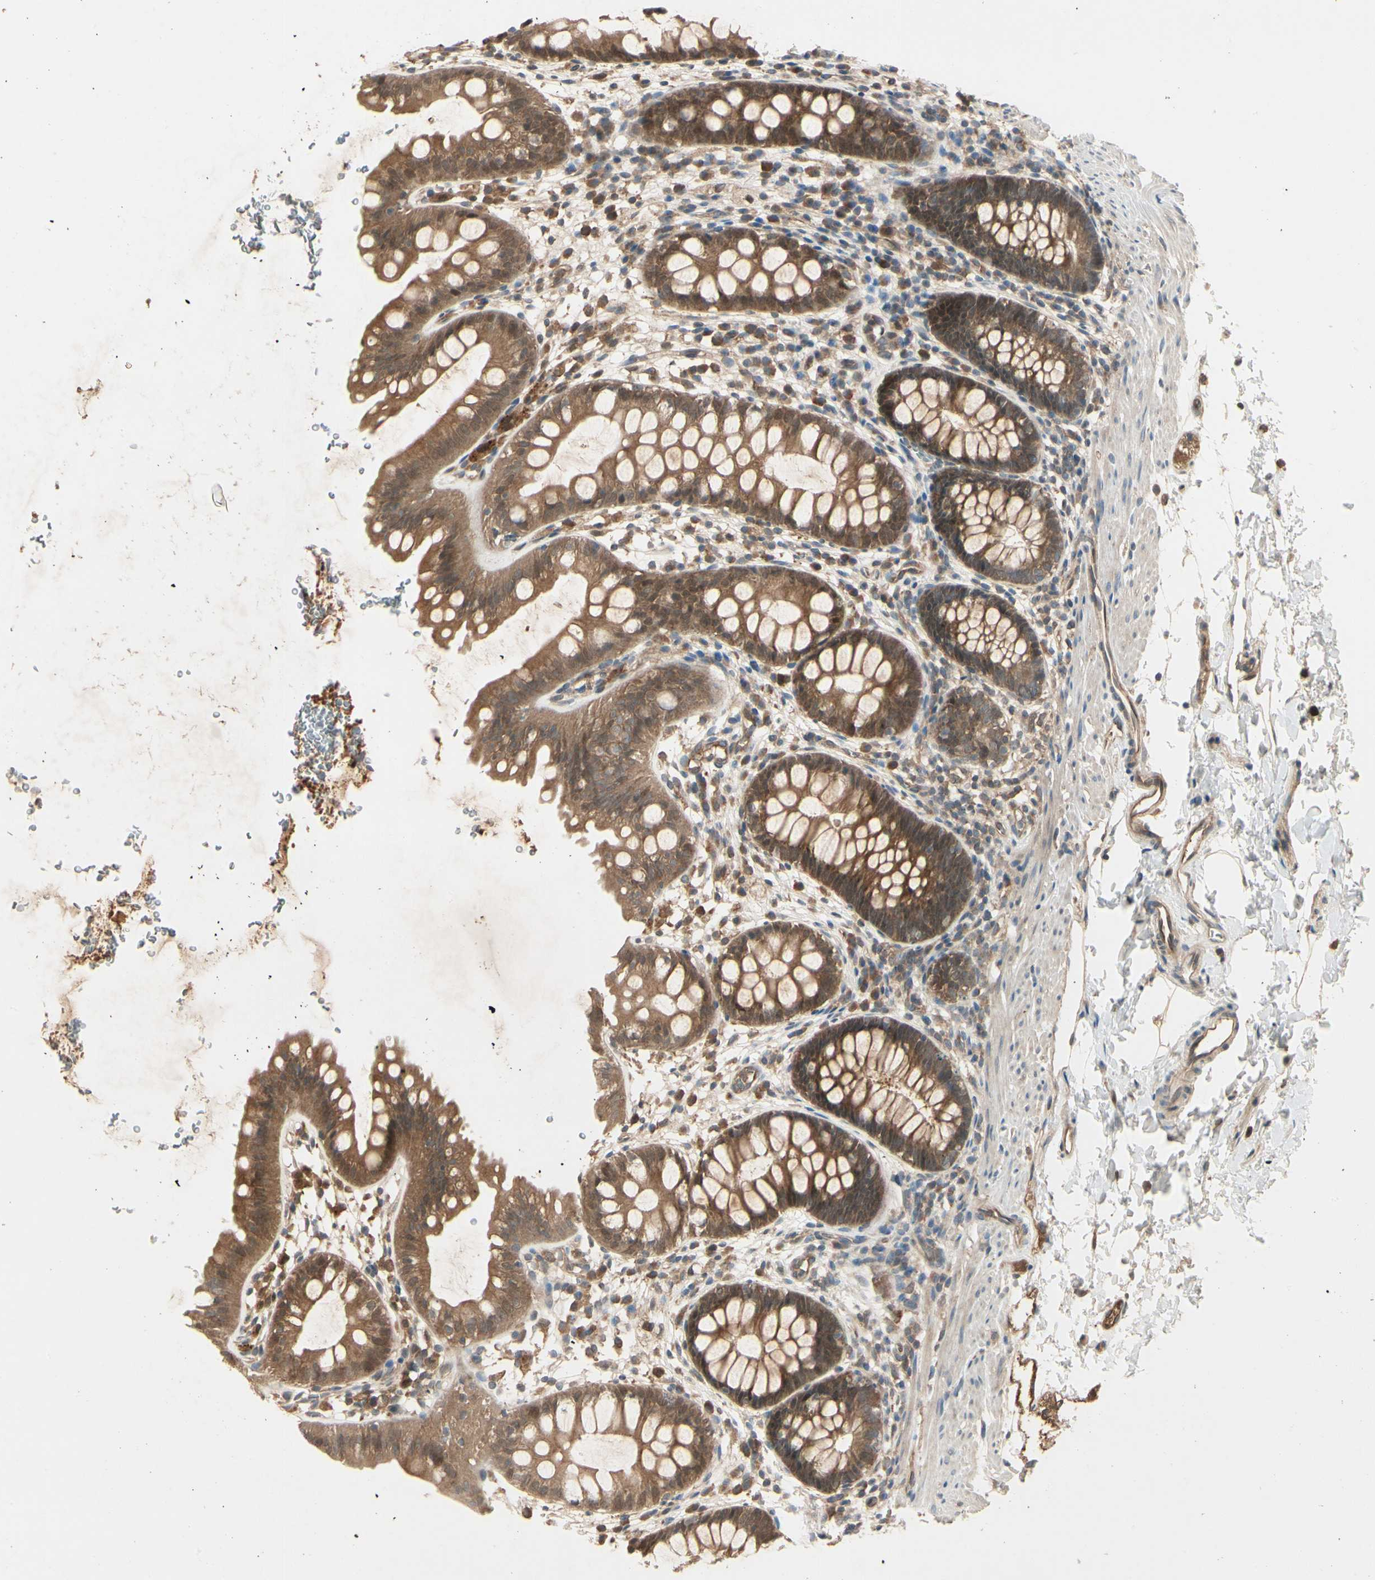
{"staining": {"intensity": "moderate", "quantity": ">75%", "location": "cytoplasmic/membranous"}, "tissue": "rectum", "cell_type": "Glandular cells", "image_type": "normal", "snomed": [{"axis": "morphology", "description": "Normal tissue, NOS"}, {"axis": "topography", "description": "Rectum"}], "caption": "Protein staining reveals moderate cytoplasmic/membranous expression in about >75% of glandular cells in unremarkable rectum.", "gene": "RNF14", "patient": {"sex": "female", "age": 24}}